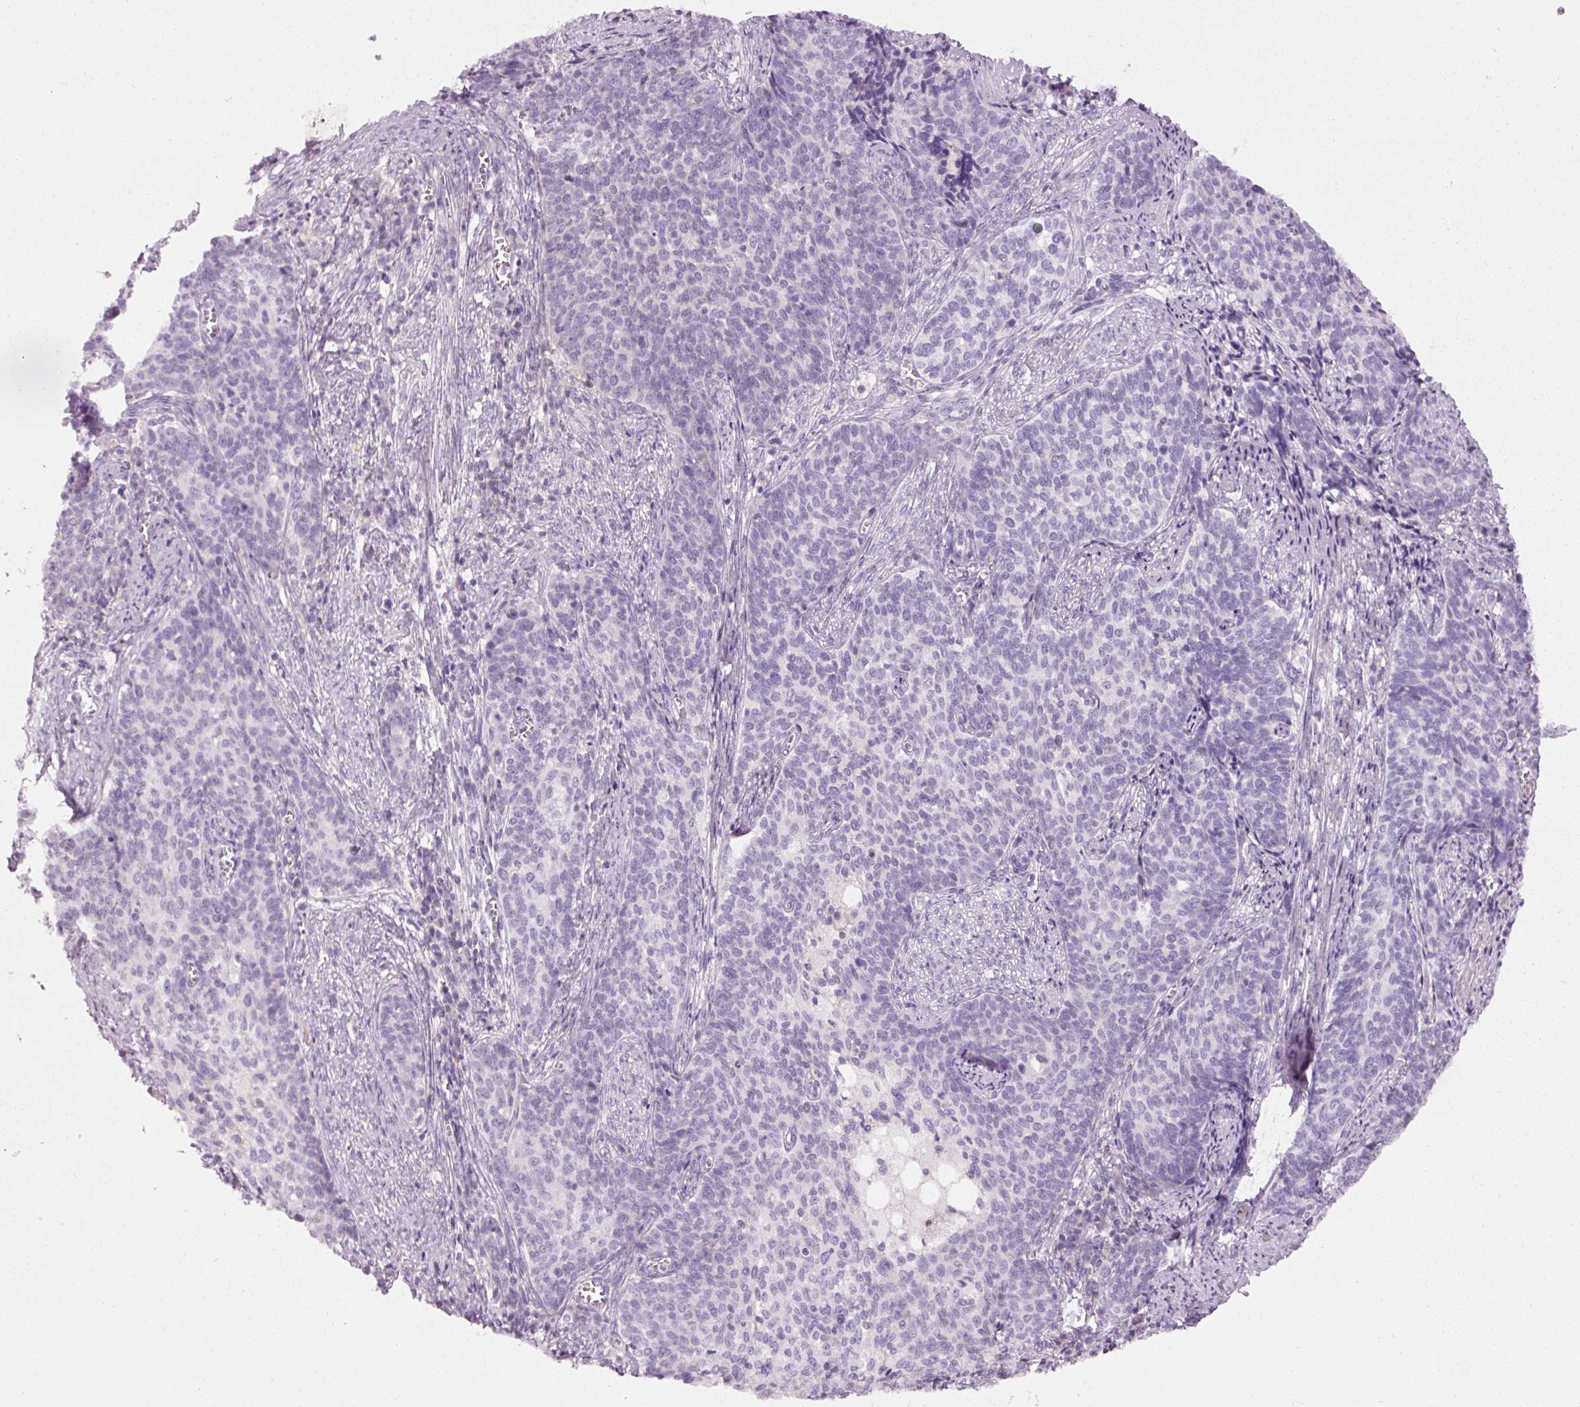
{"staining": {"intensity": "negative", "quantity": "none", "location": "none"}, "tissue": "cervical cancer", "cell_type": "Tumor cells", "image_type": "cancer", "snomed": [{"axis": "morphology", "description": "Squamous cell carcinoma, NOS"}, {"axis": "topography", "description": "Cervix"}], "caption": "This is an immunohistochemistry (IHC) histopathology image of human cervical cancer (squamous cell carcinoma). There is no expression in tumor cells.", "gene": "MUC5AC", "patient": {"sex": "female", "age": 39}}